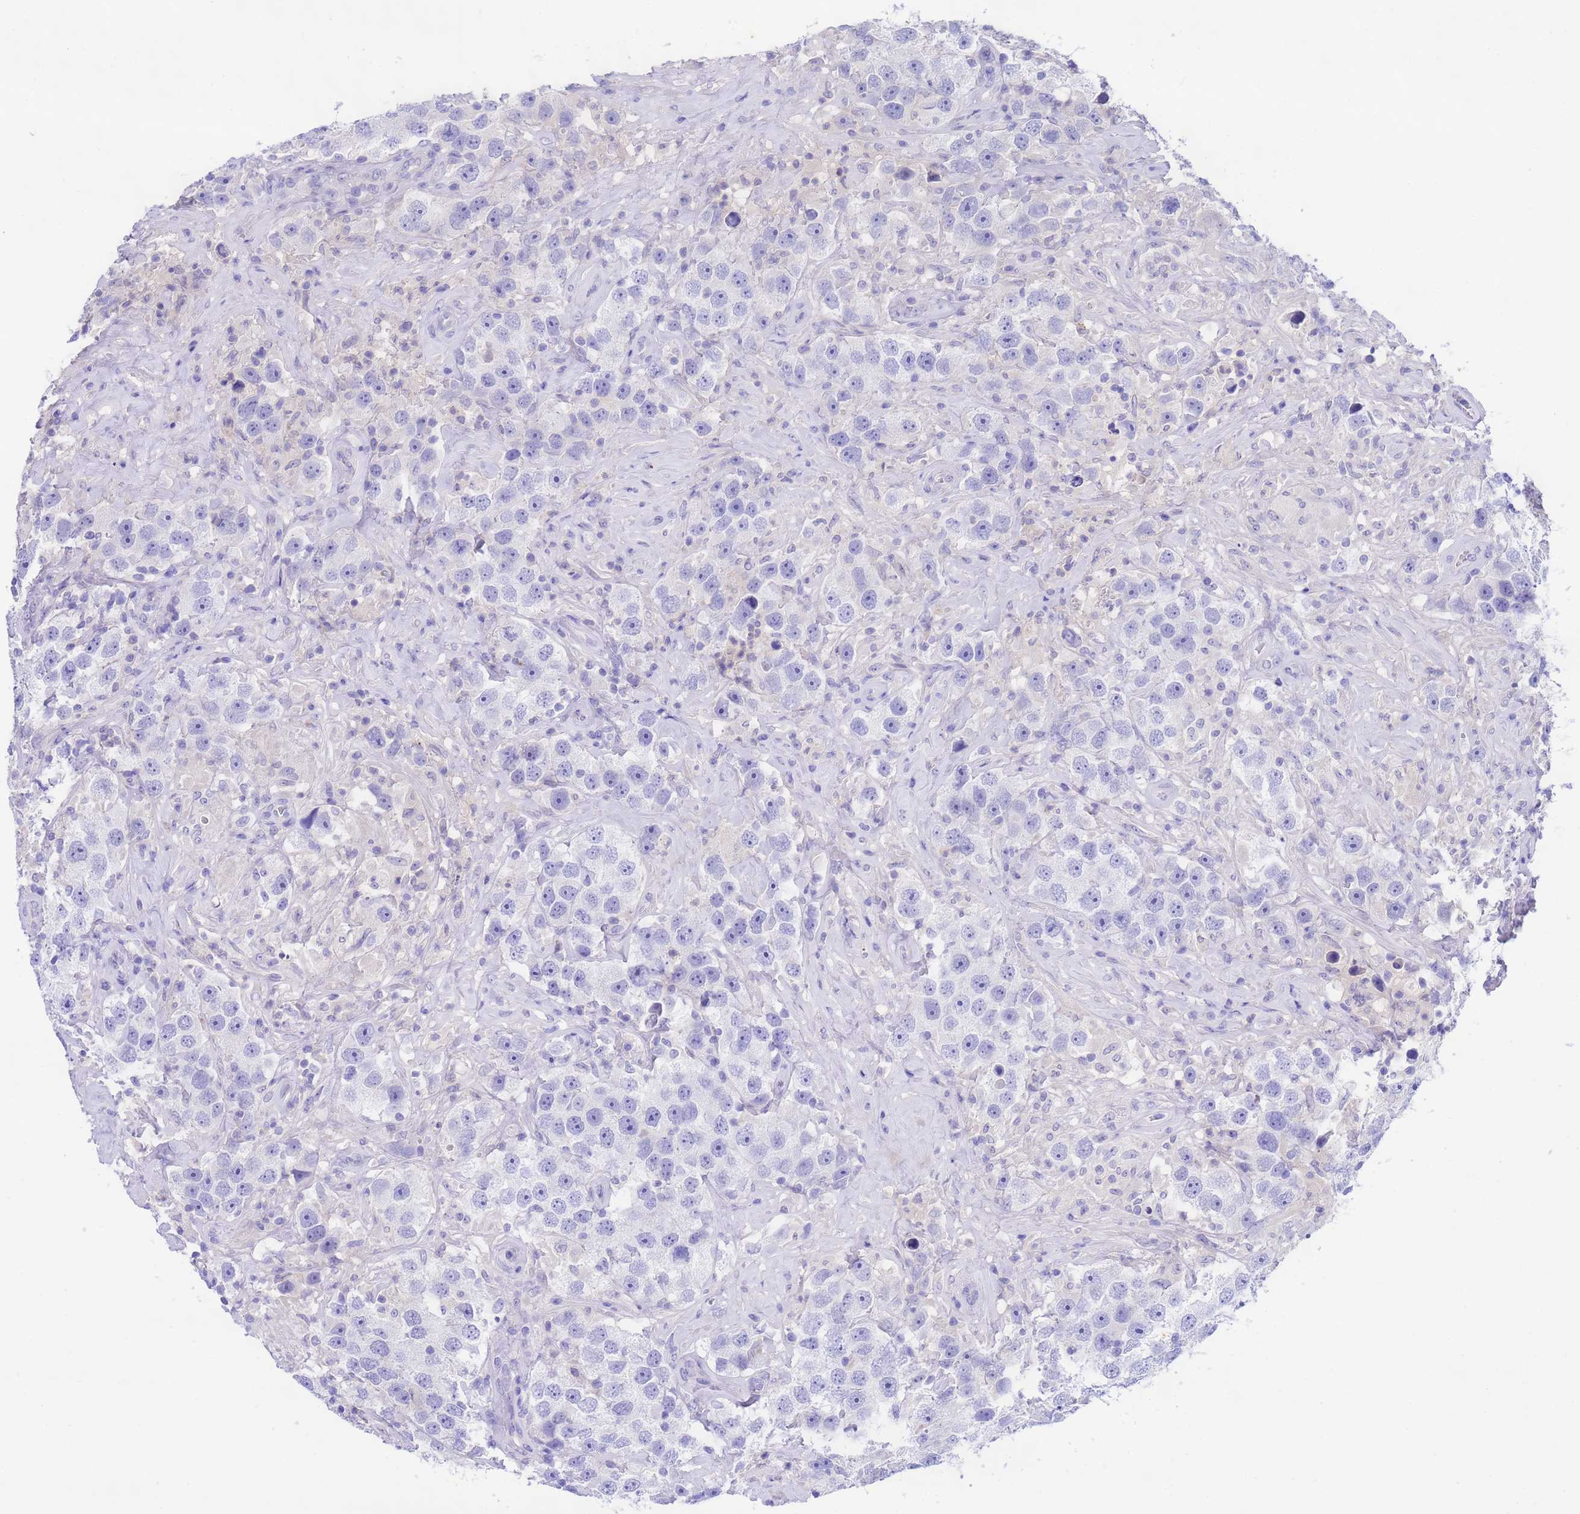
{"staining": {"intensity": "negative", "quantity": "none", "location": "none"}, "tissue": "testis cancer", "cell_type": "Tumor cells", "image_type": "cancer", "snomed": [{"axis": "morphology", "description": "Seminoma, NOS"}, {"axis": "topography", "description": "Testis"}], "caption": "Tumor cells are negative for brown protein staining in testis seminoma.", "gene": "USP38", "patient": {"sex": "male", "age": 49}}